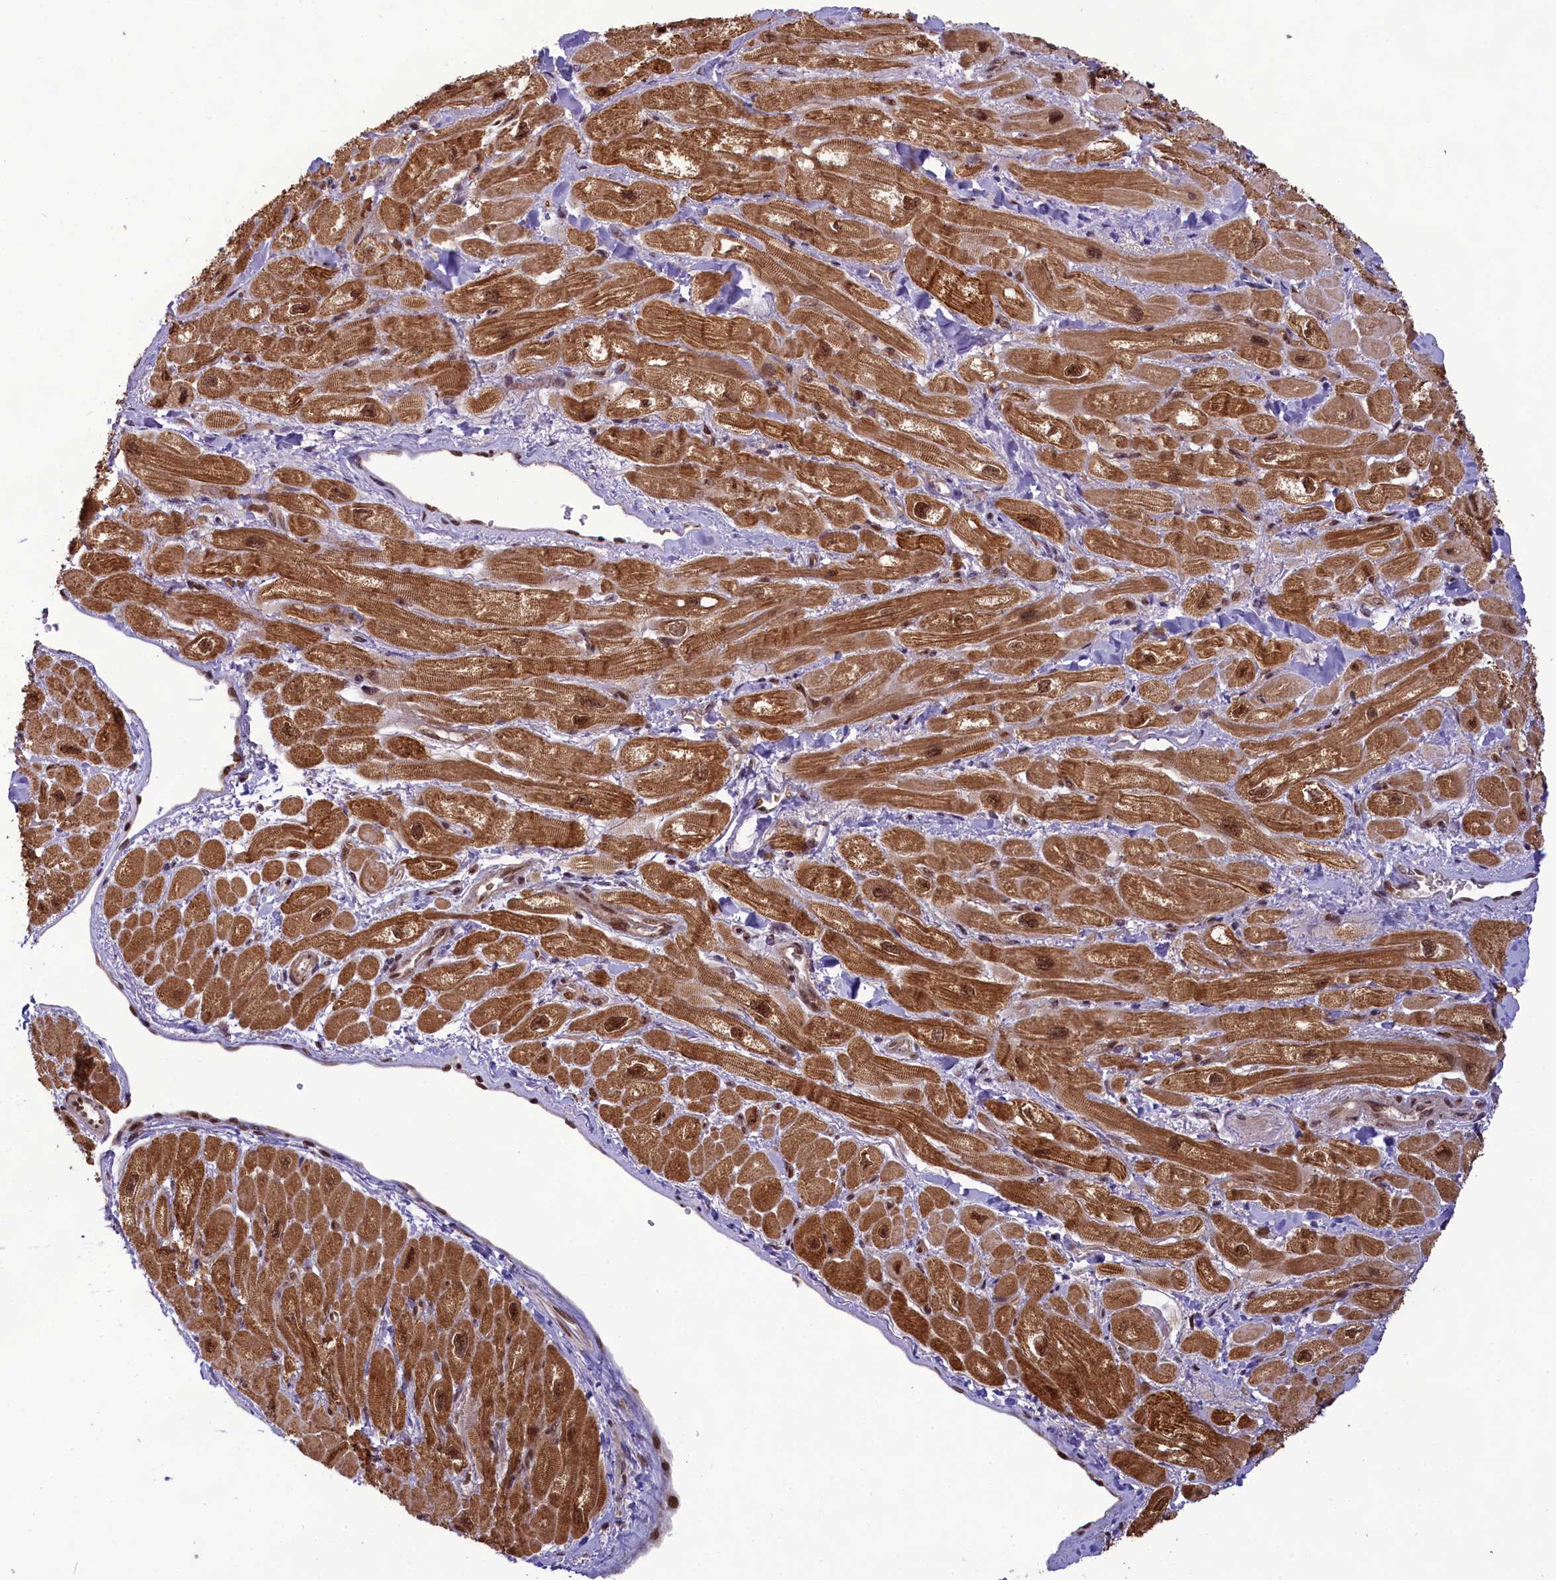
{"staining": {"intensity": "moderate", "quantity": ">75%", "location": "cytoplasmic/membranous,nuclear"}, "tissue": "heart muscle", "cell_type": "Cardiomyocytes", "image_type": "normal", "snomed": [{"axis": "morphology", "description": "Normal tissue, NOS"}, {"axis": "topography", "description": "Heart"}], "caption": "The image displays staining of normal heart muscle, revealing moderate cytoplasmic/membranous,nuclear protein expression (brown color) within cardiomyocytes.", "gene": "CARD8", "patient": {"sex": "male", "age": 65}}